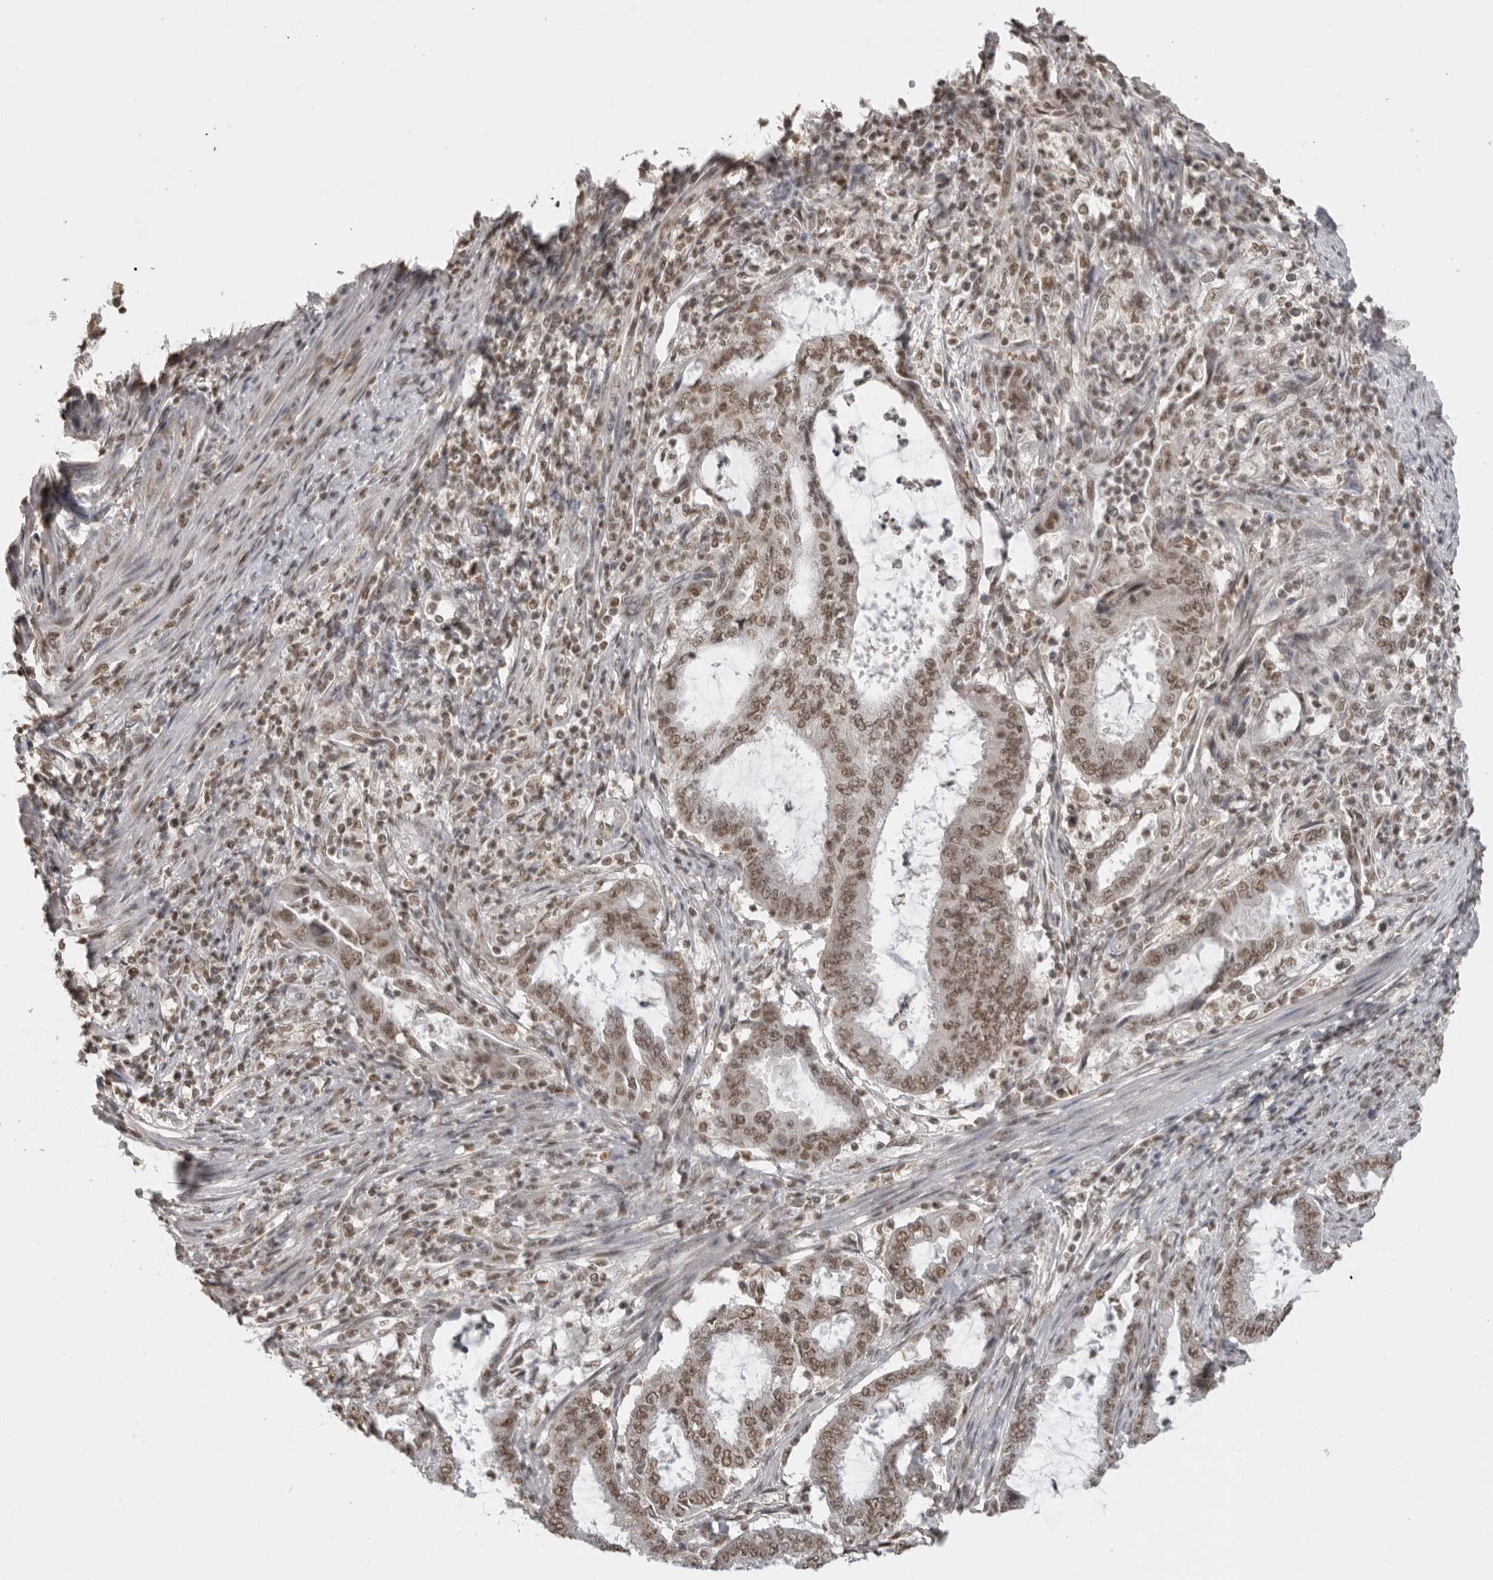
{"staining": {"intensity": "moderate", "quantity": ">75%", "location": "nuclear"}, "tissue": "endometrial cancer", "cell_type": "Tumor cells", "image_type": "cancer", "snomed": [{"axis": "morphology", "description": "Adenocarcinoma, NOS"}, {"axis": "topography", "description": "Endometrium"}], "caption": "Moderate nuclear positivity for a protein is seen in approximately >75% of tumor cells of adenocarcinoma (endometrial) using IHC.", "gene": "RPA2", "patient": {"sex": "female", "age": 51}}